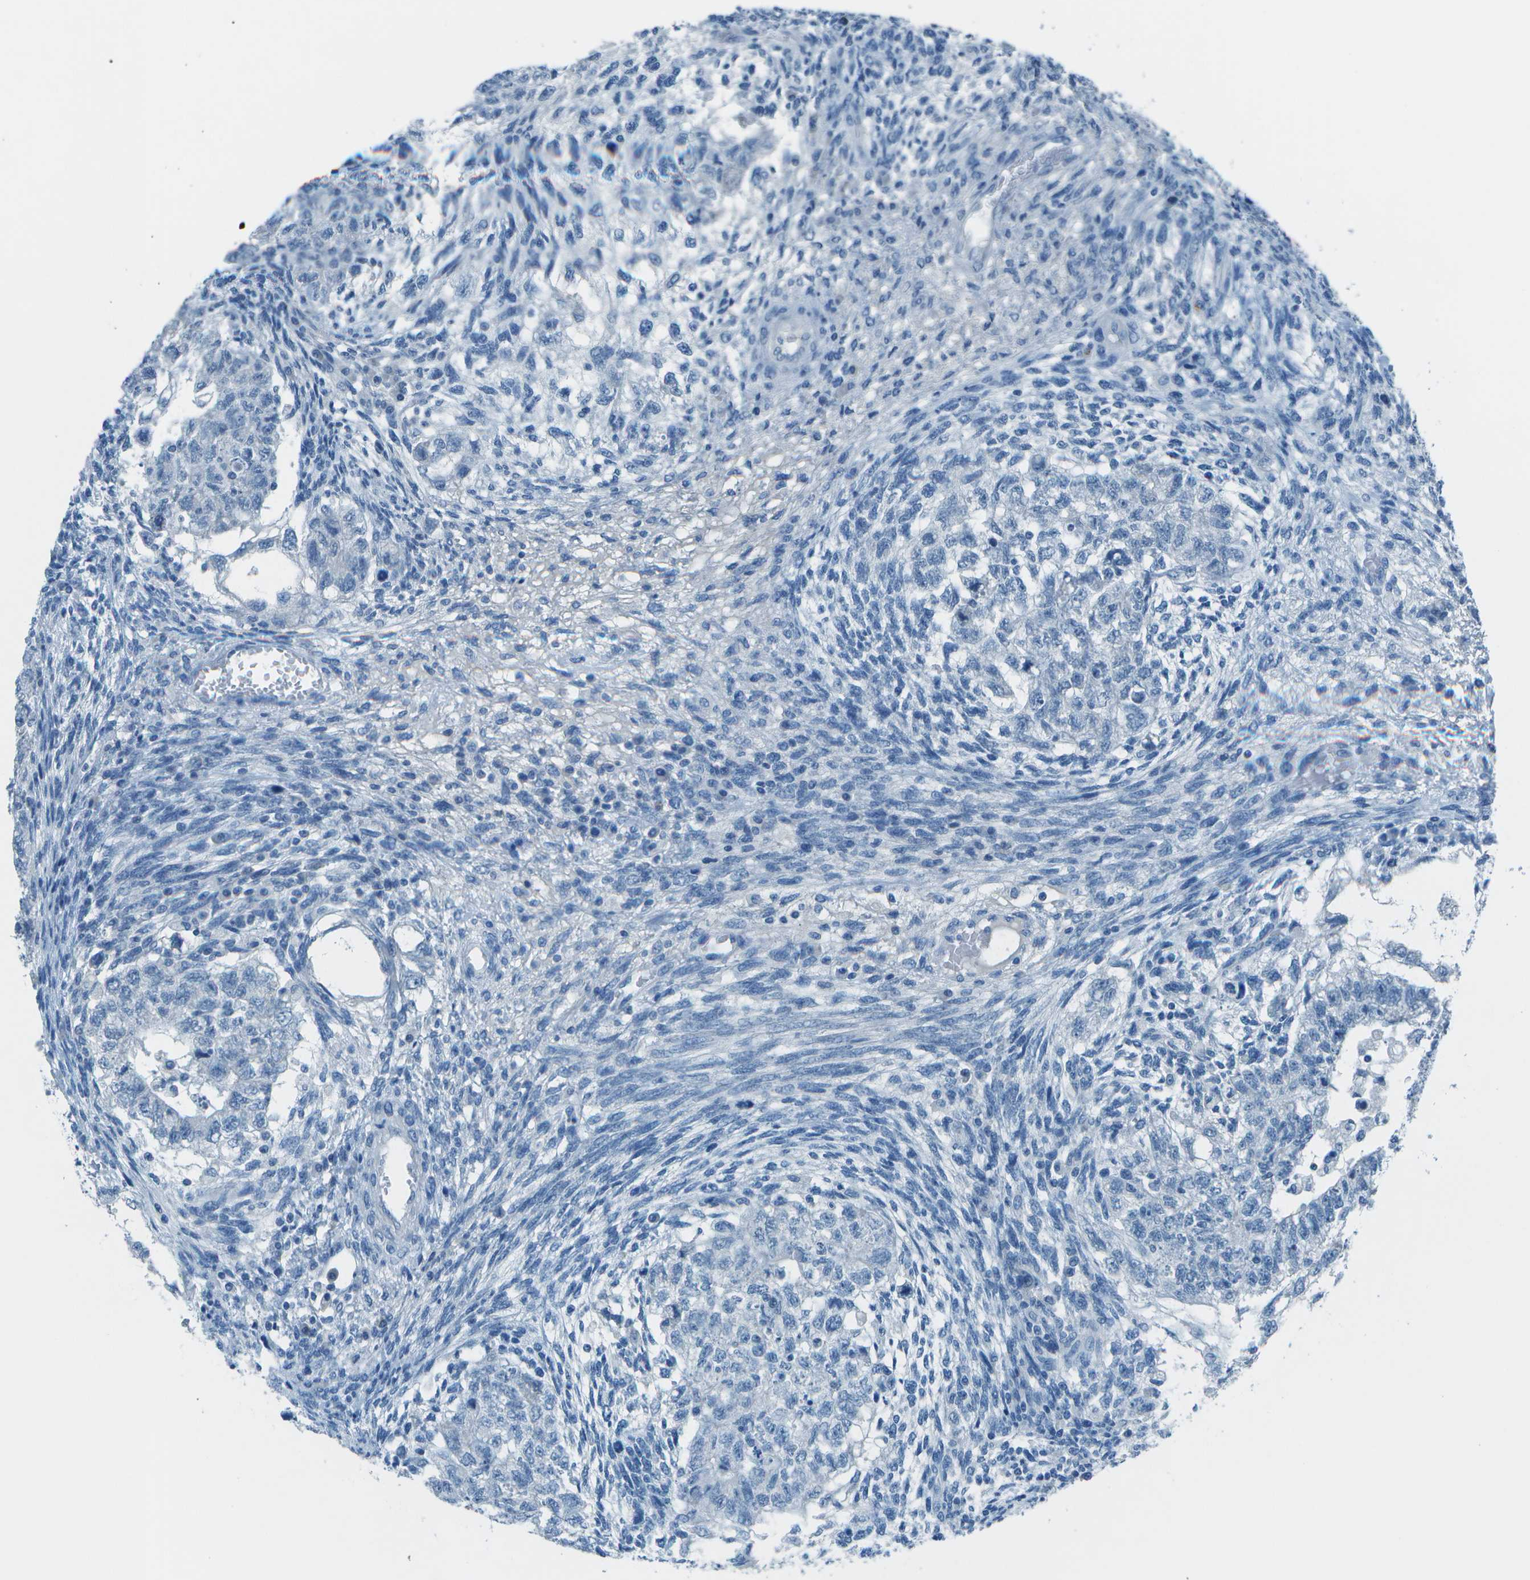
{"staining": {"intensity": "negative", "quantity": "none", "location": "none"}, "tissue": "testis cancer", "cell_type": "Tumor cells", "image_type": "cancer", "snomed": [{"axis": "morphology", "description": "Normal tissue, NOS"}, {"axis": "morphology", "description": "Carcinoma, Embryonal, NOS"}, {"axis": "topography", "description": "Testis"}], "caption": "Histopathology image shows no protein positivity in tumor cells of testis cancer tissue.", "gene": "FGF1", "patient": {"sex": "male", "age": 36}}